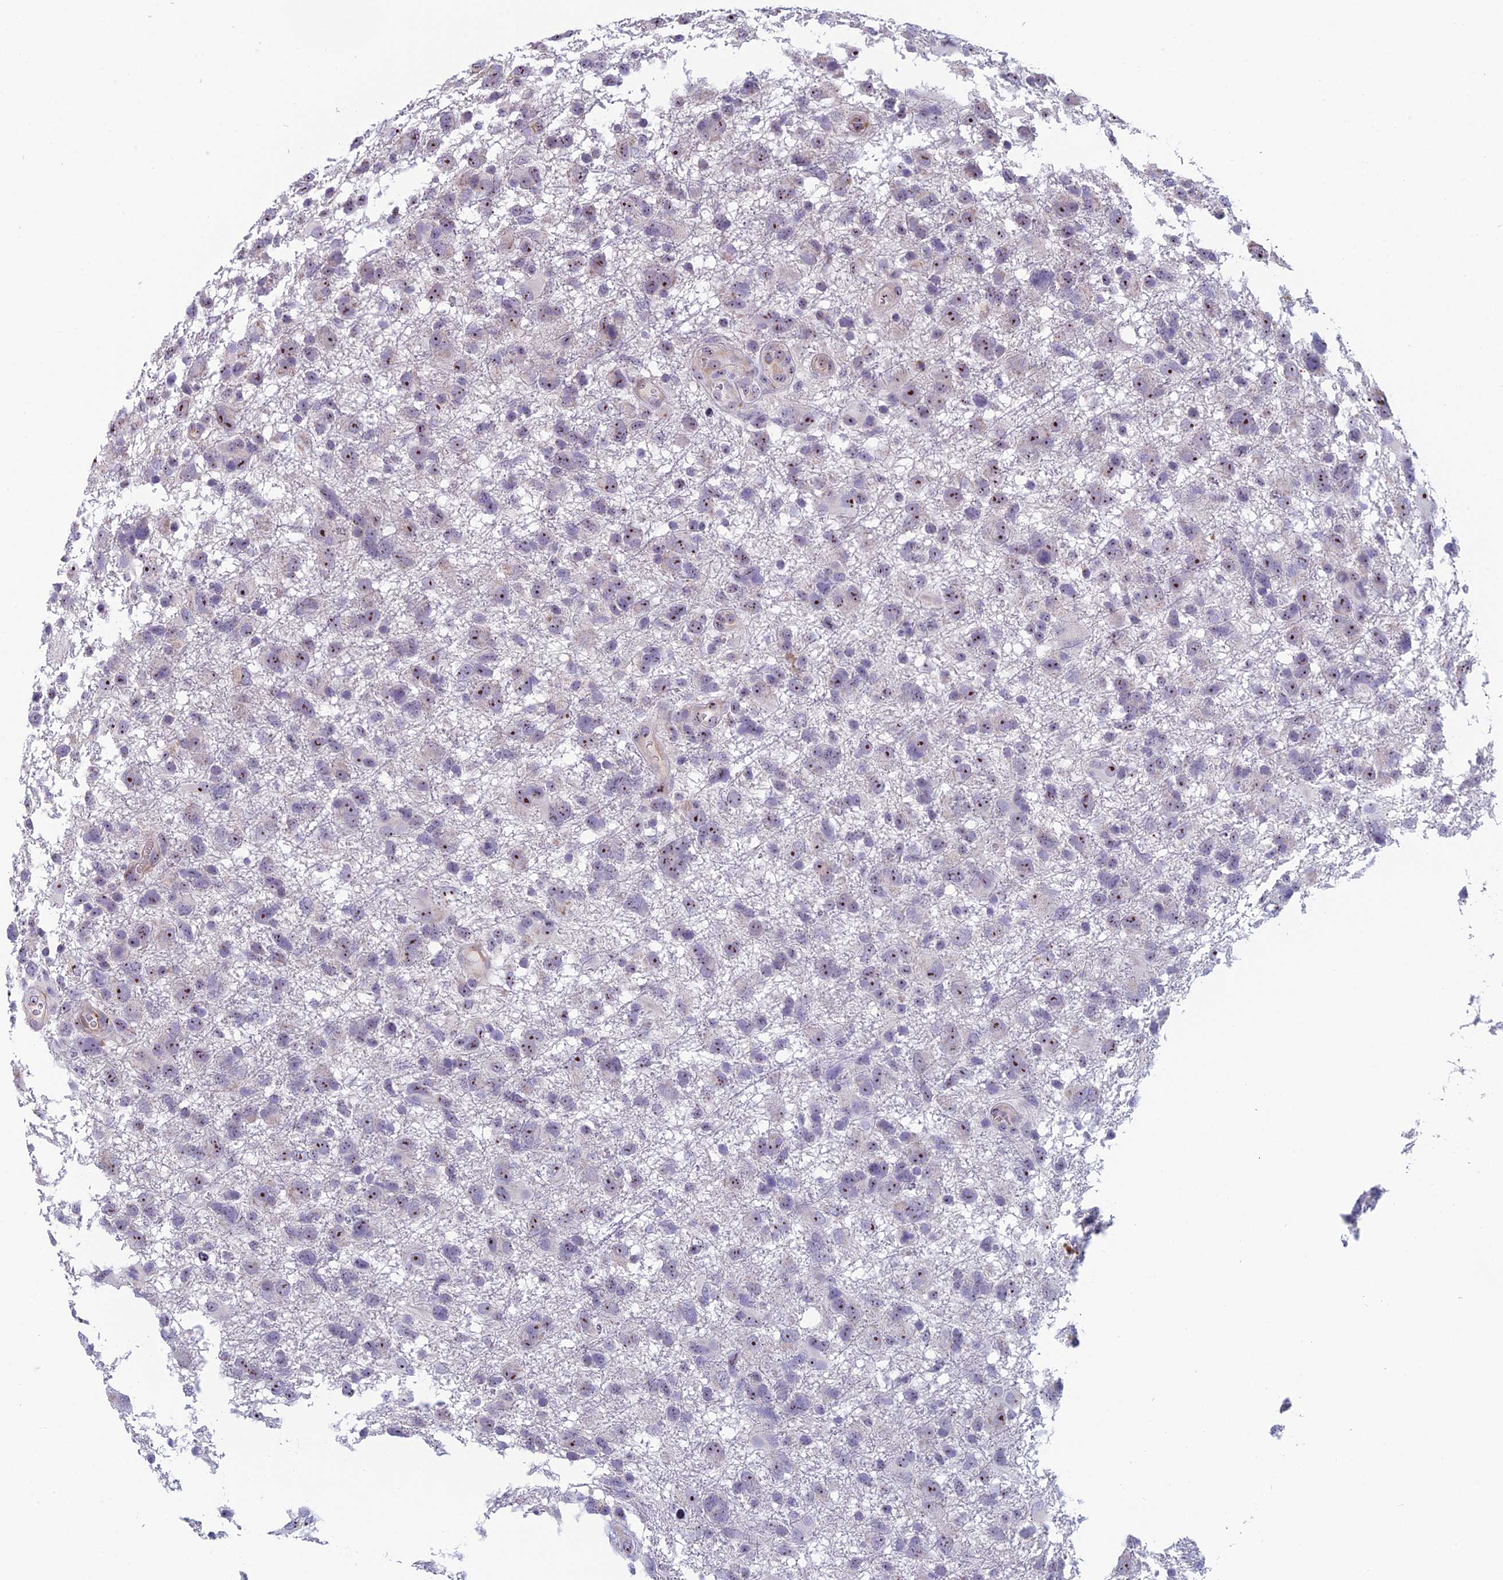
{"staining": {"intensity": "moderate", "quantity": ">75%", "location": "nuclear"}, "tissue": "glioma", "cell_type": "Tumor cells", "image_type": "cancer", "snomed": [{"axis": "morphology", "description": "Glioma, malignant, High grade"}, {"axis": "topography", "description": "Brain"}], "caption": "This is a micrograph of immunohistochemistry staining of glioma, which shows moderate staining in the nuclear of tumor cells.", "gene": "NOC2L", "patient": {"sex": "male", "age": 61}}